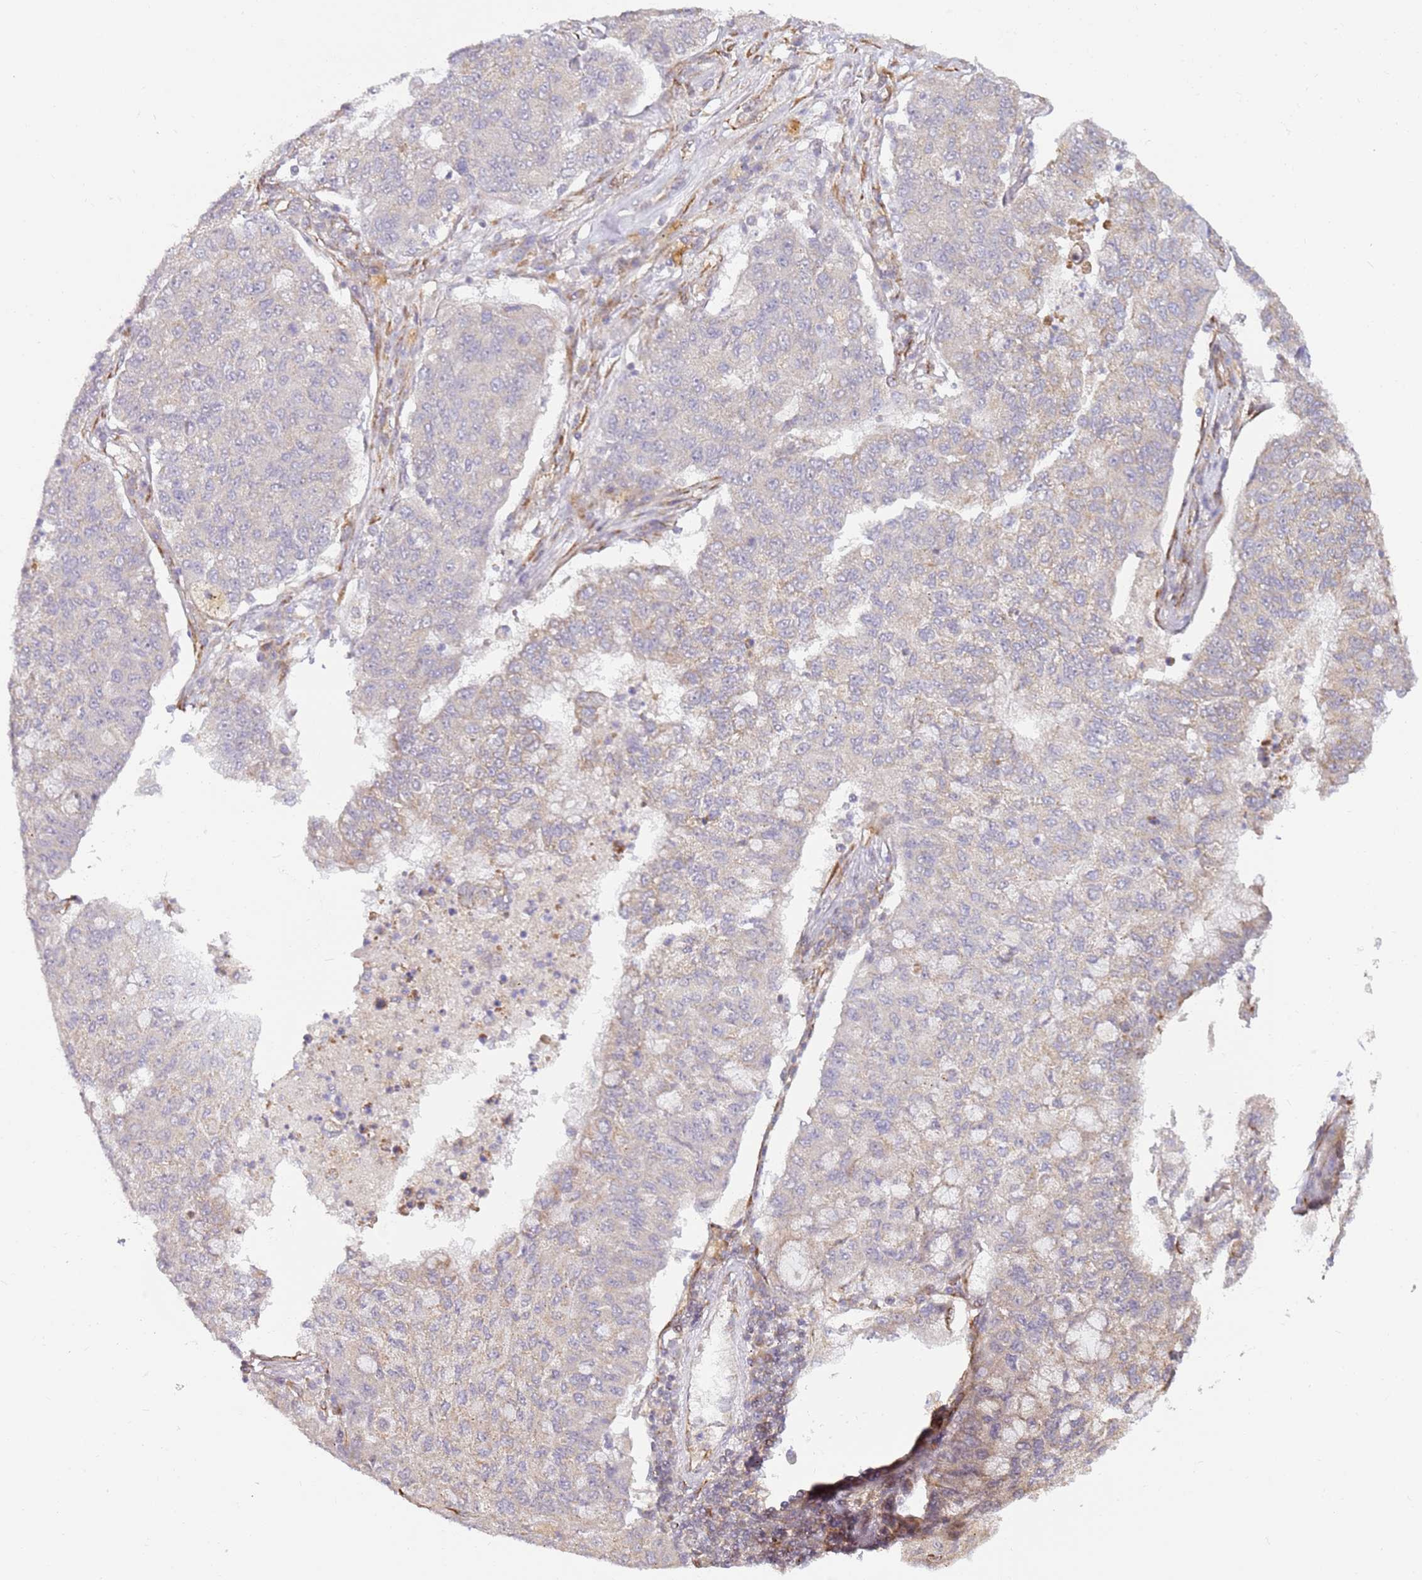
{"staining": {"intensity": "weak", "quantity": "<25%", "location": "cytoplasmic/membranous"}, "tissue": "lung cancer", "cell_type": "Tumor cells", "image_type": "cancer", "snomed": [{"axis": "morphology", "description": "Squamous cell carcinoma, NOS"}, {"axis": "topography", "description": "Lung"}], "caption": "IHC of human lung cancer (squamous cell carcinoma) exhibits no positivity in tumor cells.", "gene": "GRAP", "patient": {"sex": "male", "age": 74}}